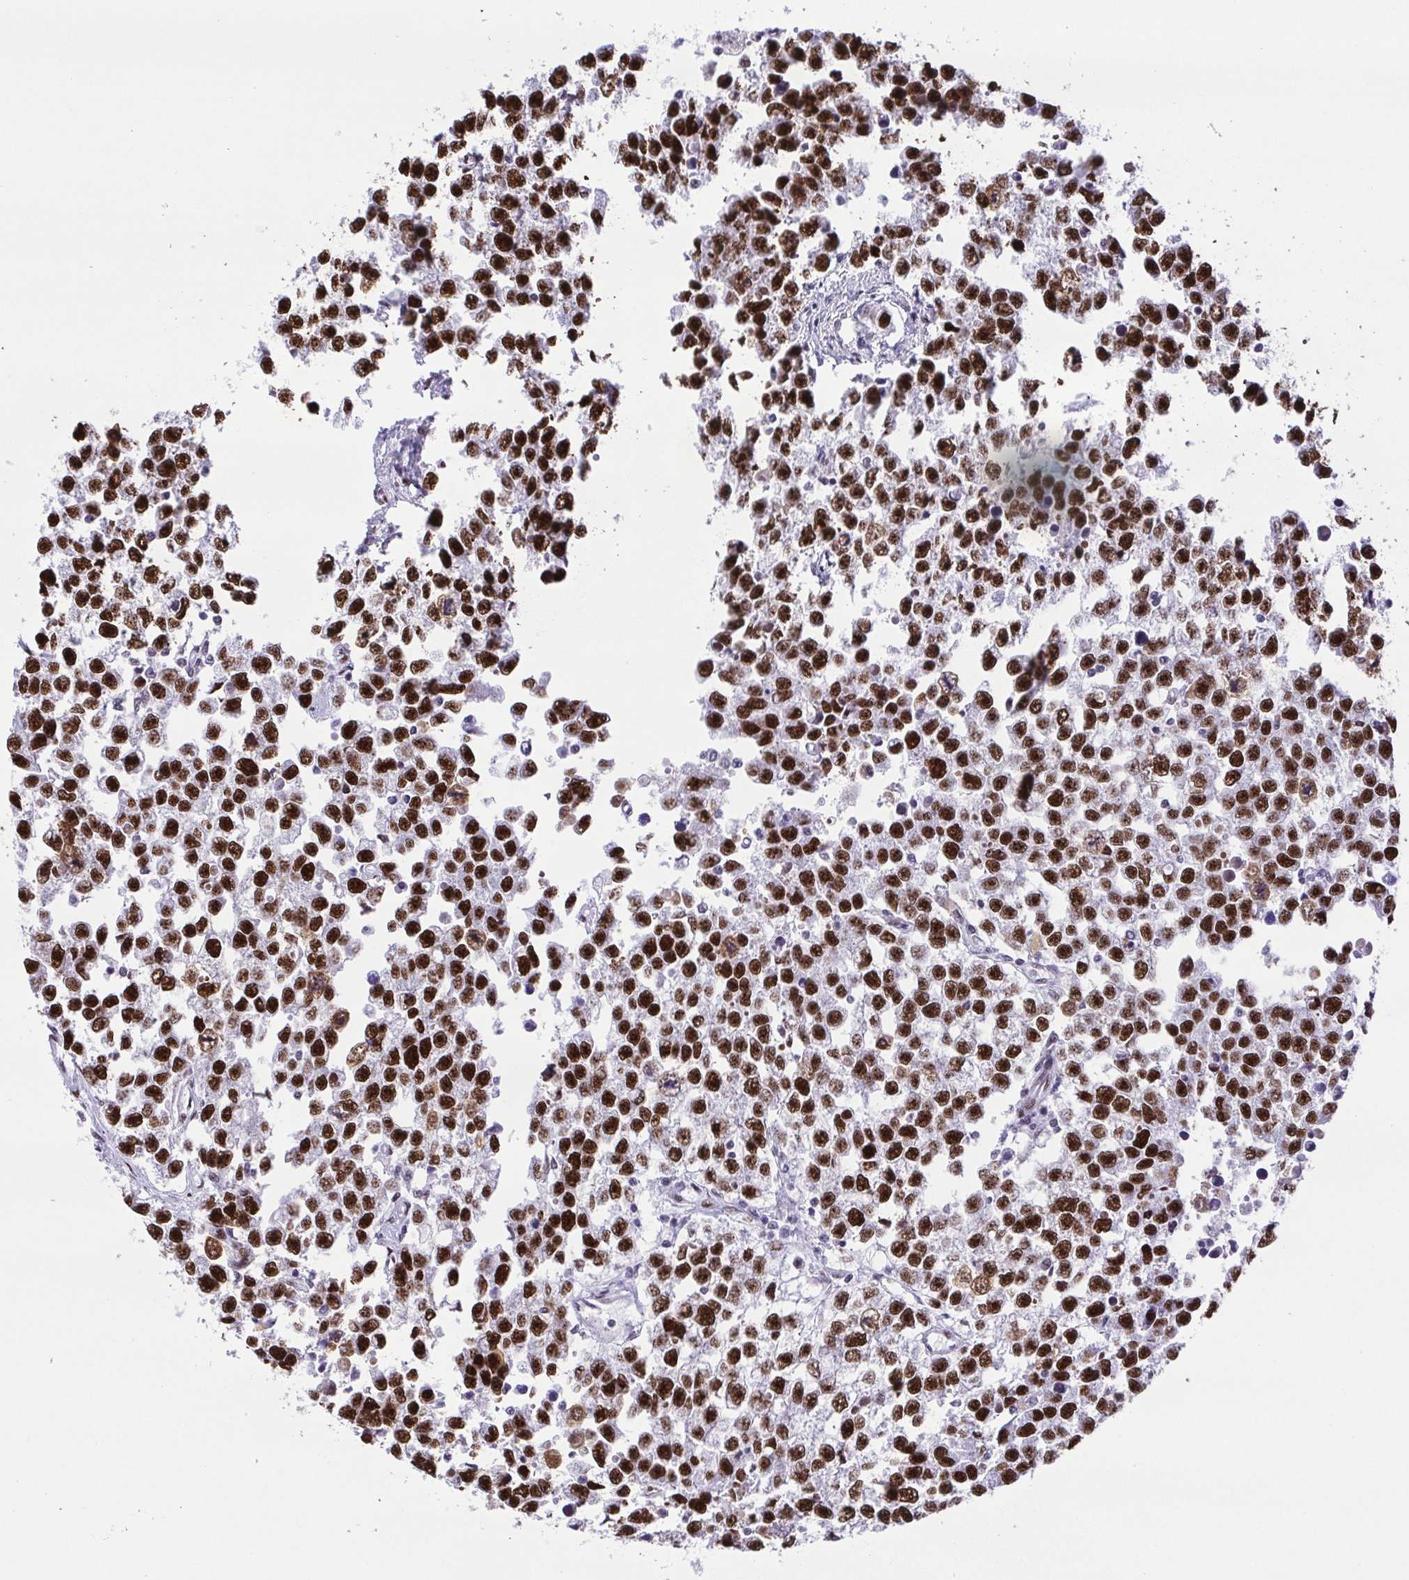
{"staining": {"intensity": "strong", "quantity": ">75%", "location": "nuclear"}, "tissue": "testis cancer", "cell_type": "Tumor cells", "image_type": "cancer", "snomed": [{"axis": "morphology", "description": "Seminoma, NOS"}, {"axis": "topography", "description": "Testis"}], "caption": "Immunohistochemistry (IHC) micrograph of testis cancer (seminoma) stained for a protein (brown), which displays high levels of strong nuclear expression in approximately >75% of tumor cells.", "gene": "TRIM28", "patient": {"sex": "male", "age": 26}}